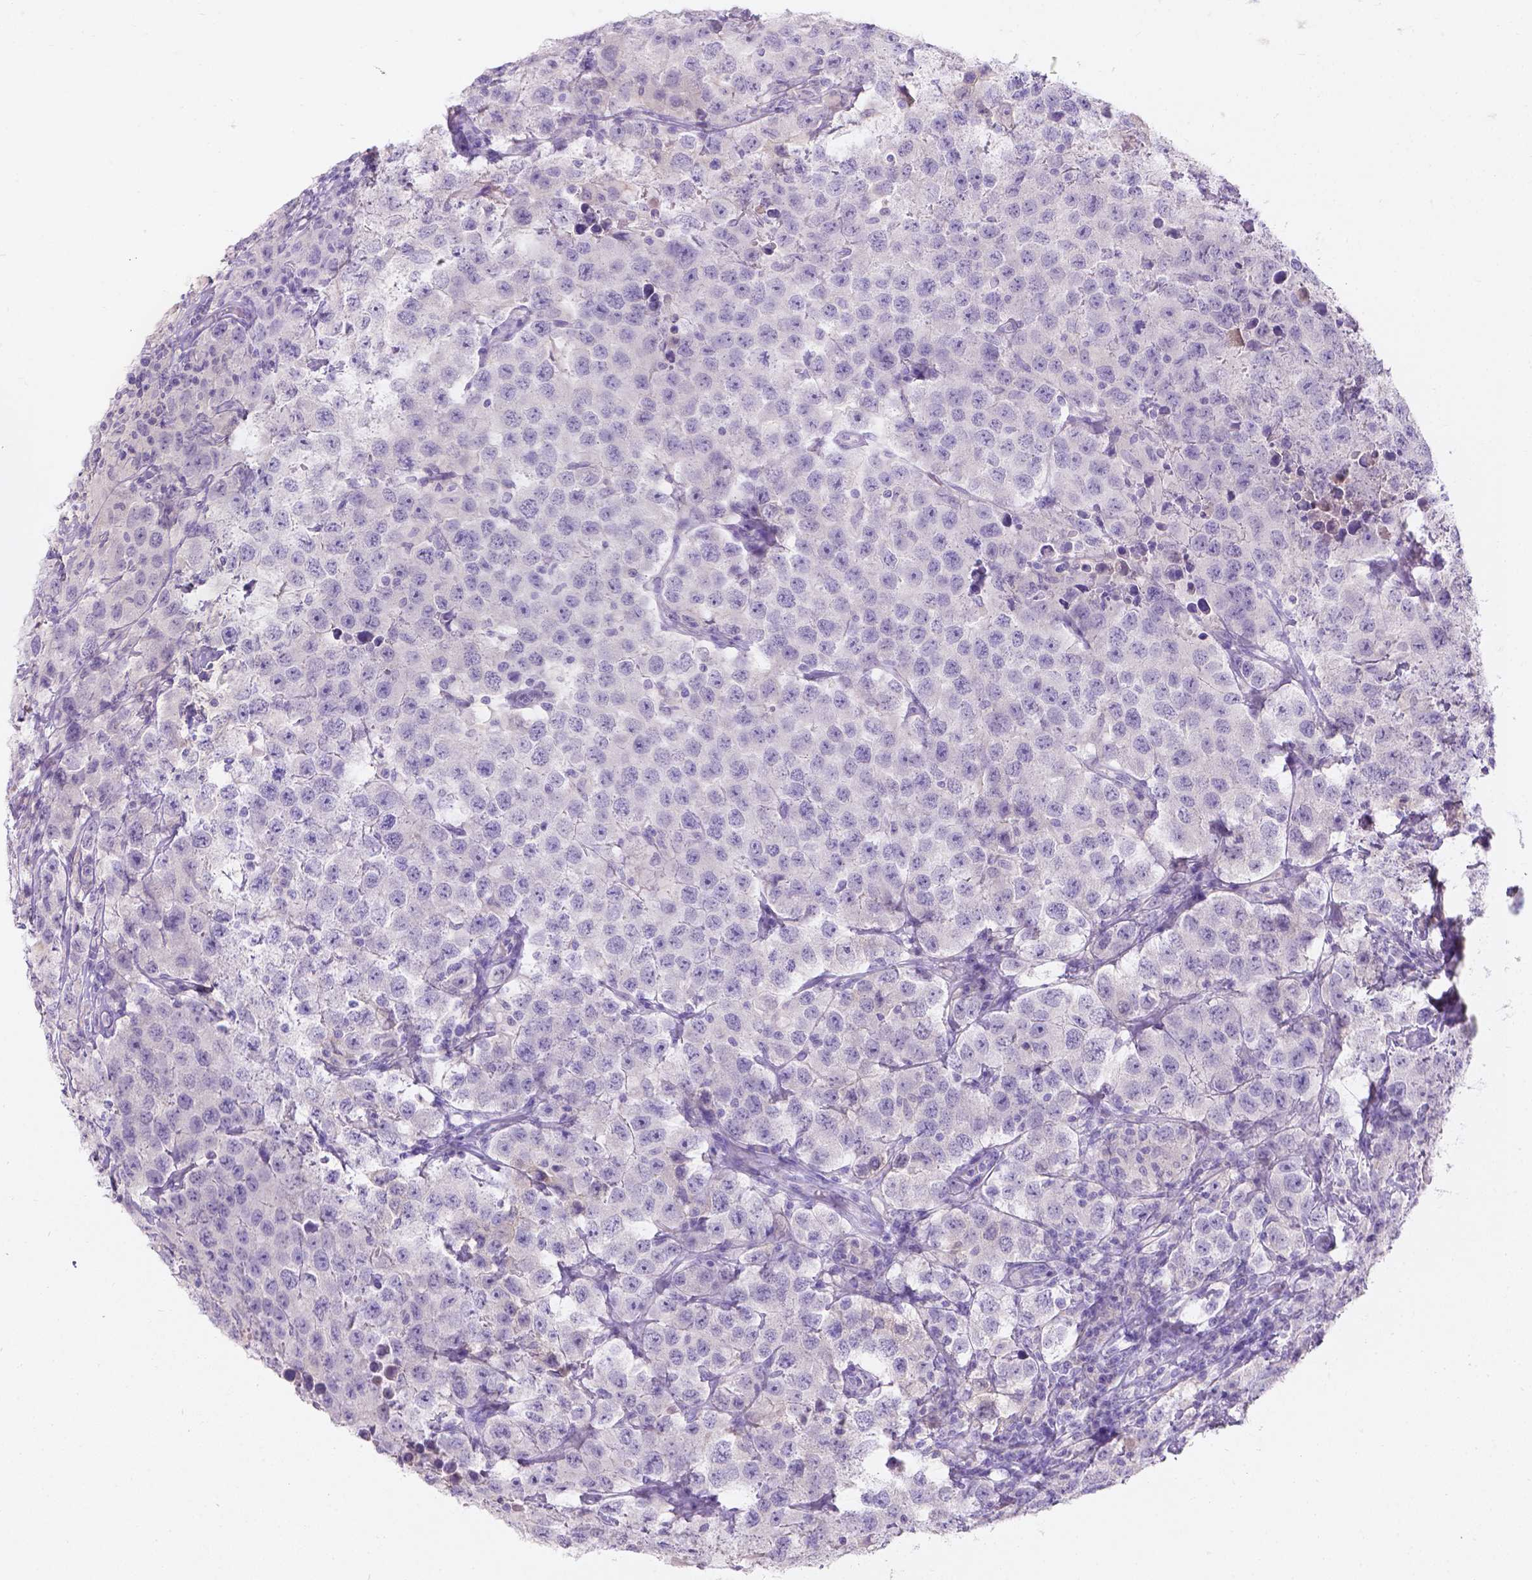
{"staining": {"intensity": "negative", "quantity": "none", "location": "none"}, "tissue": "testis cancer", "cell_type": "Tumor cells", "image_type": "cancer", "snomed": [{"axis": "morphology", "description": "Seminoma, NOS"}, {"axis": "topography", "description": "Testis"}], "caption": "DAB (3,3'-diaminobenzidine) immunohistochemical staining of testis cancer (seminoma) shows no significant positivity in tumor cells.", "gene": "GAL3ST2", "patient": {"sex": "male", "age": 52}}